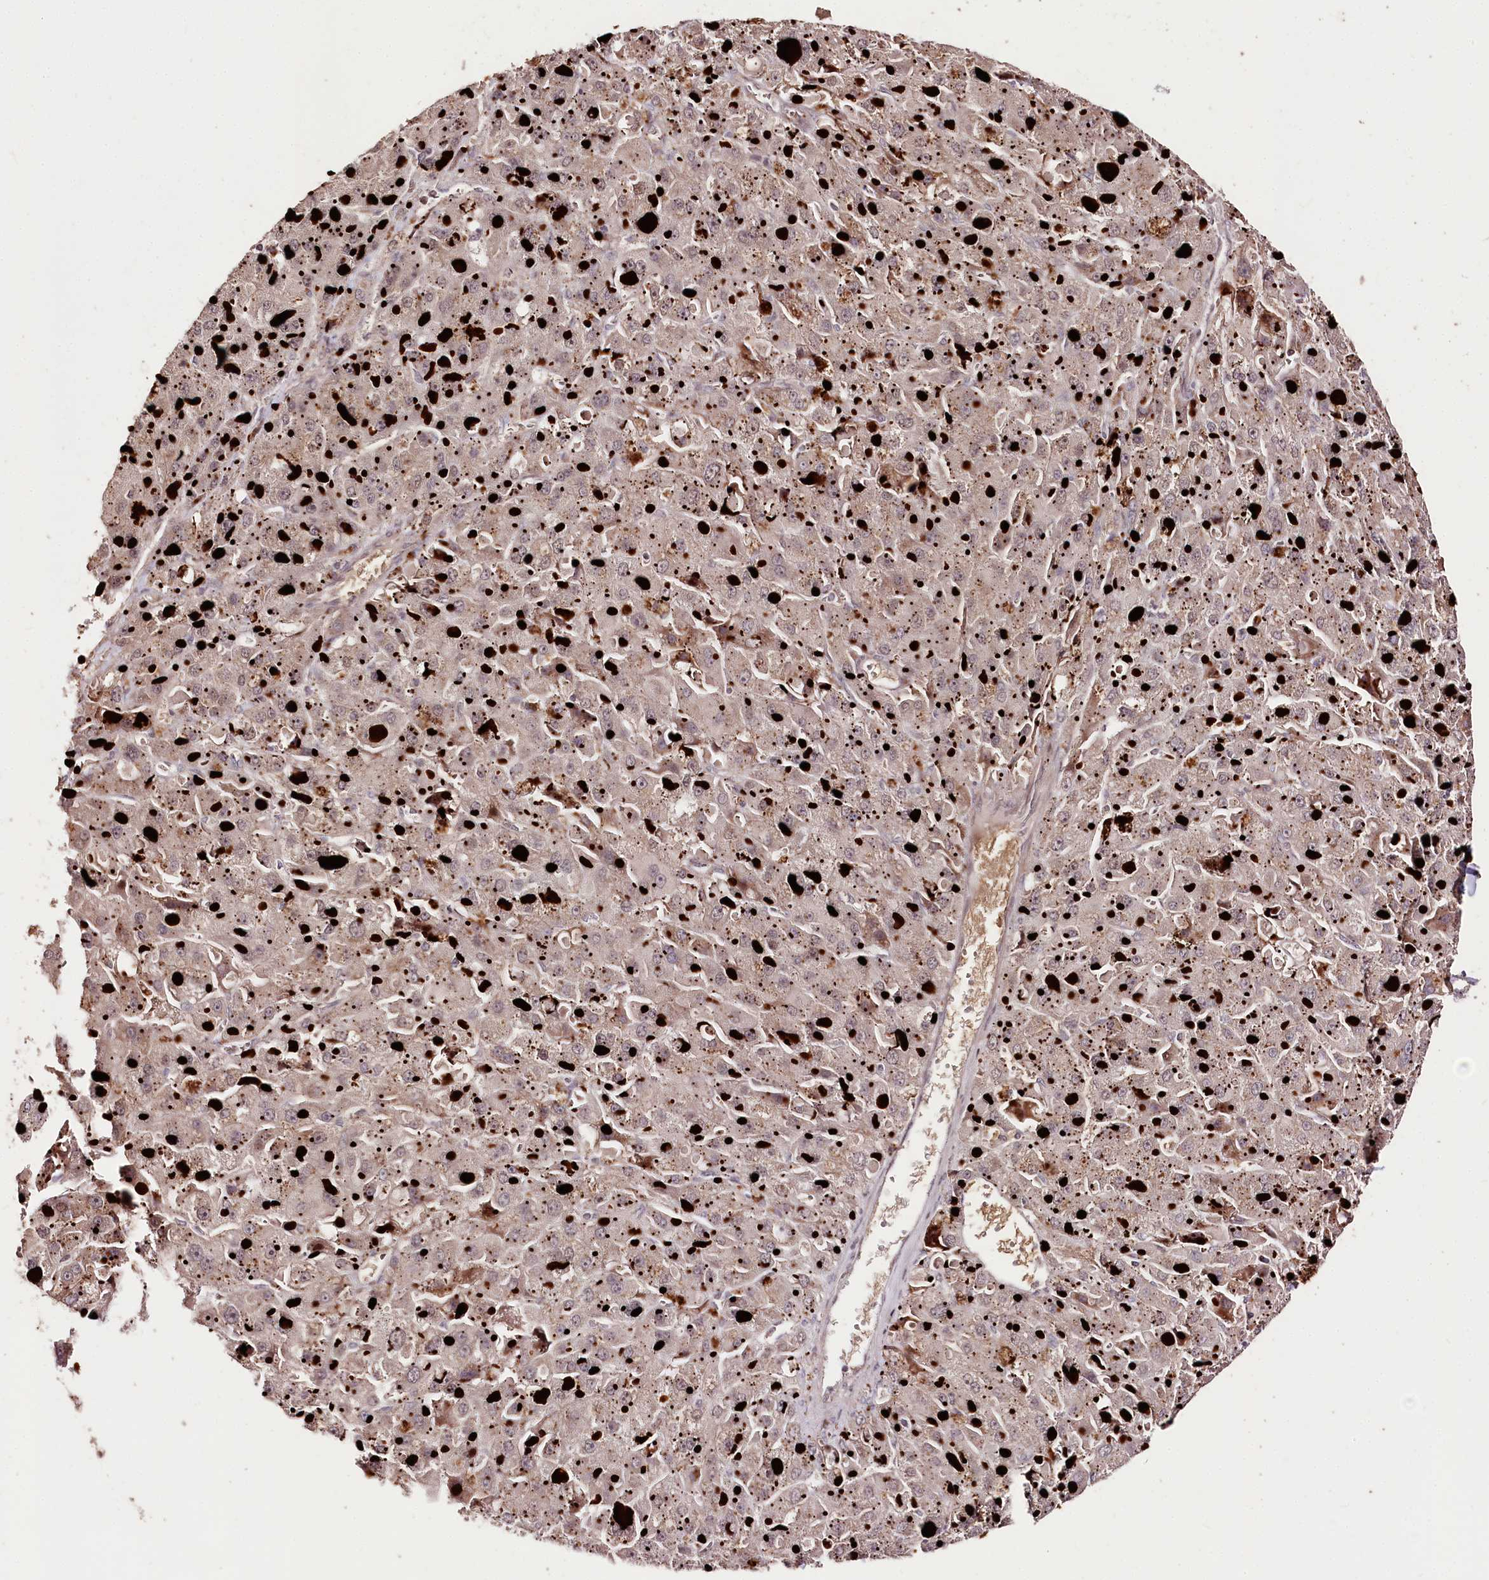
{"staining": {"intensity": "weak", "quantity": "<25%", "location": "cytoplasmic/membranous"}, "tissue": "liver cancer", "cell_type": "Tumor cells", "image_type": "cancer", "snomed": [{"axis": "morphology", "description": "Carcinoma, Hepatocellular, NOS"}, {"axis": "topography", "description": "Liver"}], "caption": "This is a image of IHC staining of liver cancer (hepatocellular carcinoma), which shows no positivity in tumor cells. Brightfield microscopy of immunohistochemistry (IHC) stained with DAB (3,3'-diaminobenzidine) (brown) and hematoxylin (blue), captured at high magnification.", "gene": "CARD19", "patient": {"sex": "female", "age": 73}}